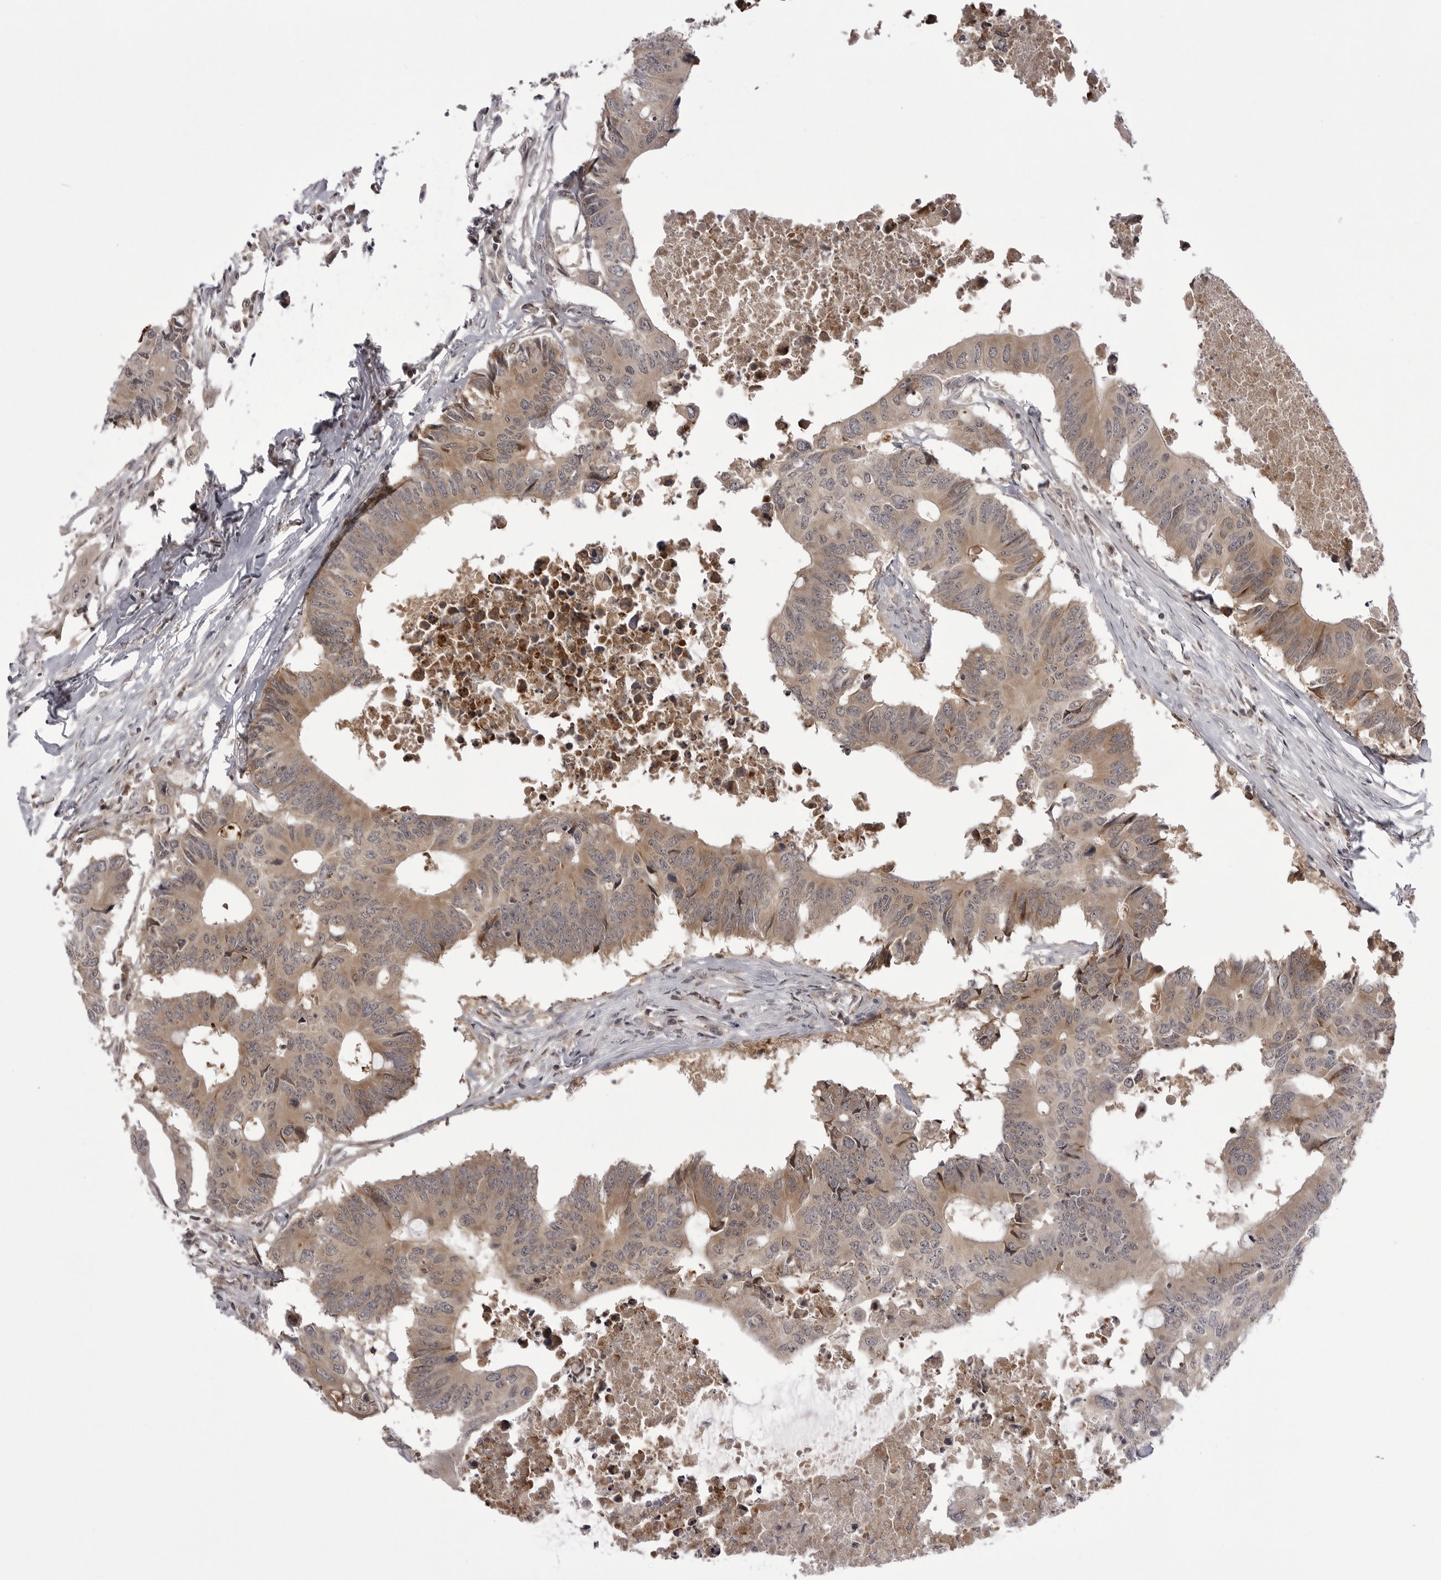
{"staining": {"intensity": "moderate", "quantity": ">75%", "location": "cytoplasmic/membranous"}, "tissue": "colorectal cancer", "cell_type": "Tumor cells", "image_type": "cancer", "snomed": [{"axis": "morphology", "description": "Adenocarcinoma, NOS"}, {"axis": "topography", "description": "Colon"}], "caption": "There is medium levels of moderate cytoplasmic/membranous expression in tumor cells of colorectal cancer (adenocarcinoma), as demonstrated by immunohistochemical staining (brown color).", "gene": "PTK2B", "patient": {"sex": "male", "age": 71}}